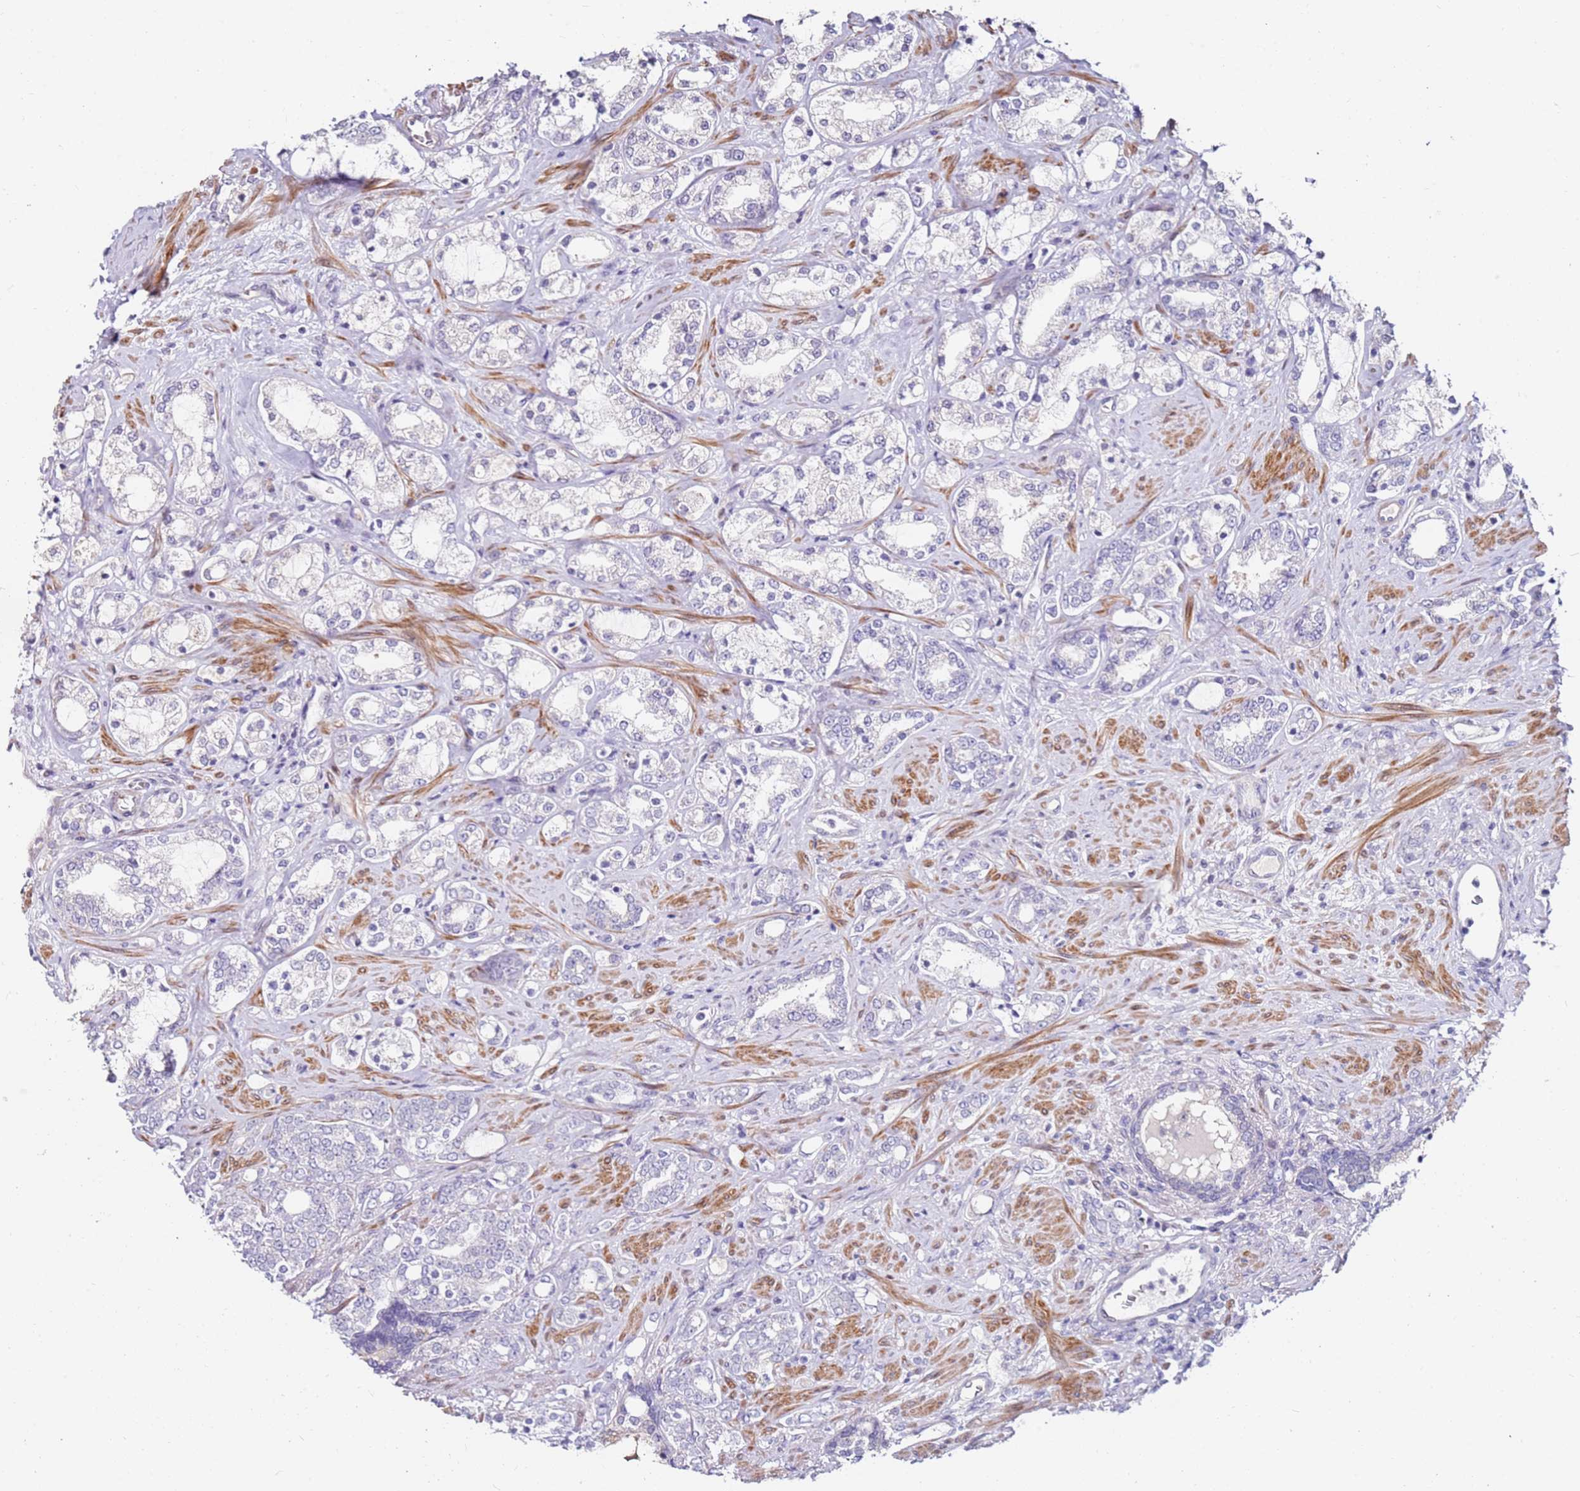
{"staining": {"intensity": "negative", "quantity": "none", "location": "none"}, "tissue": "prostate cancer", "cell_type": "Tumor cells", "image_type": "cancer", "snomed": [{"axis": "morphology", "description": "Adenocarcinoma, High grade"}, {"axis": "topography", "description": "Prostate"}], "caption": "This is a histopathology image of immunohistochemistry (IHC) staining of high-grade adenocarcinoma (prostate), which shows no staining in tumor cells.", "gene": "RARS2", "patient": {"sex": "male", "age": 64}}